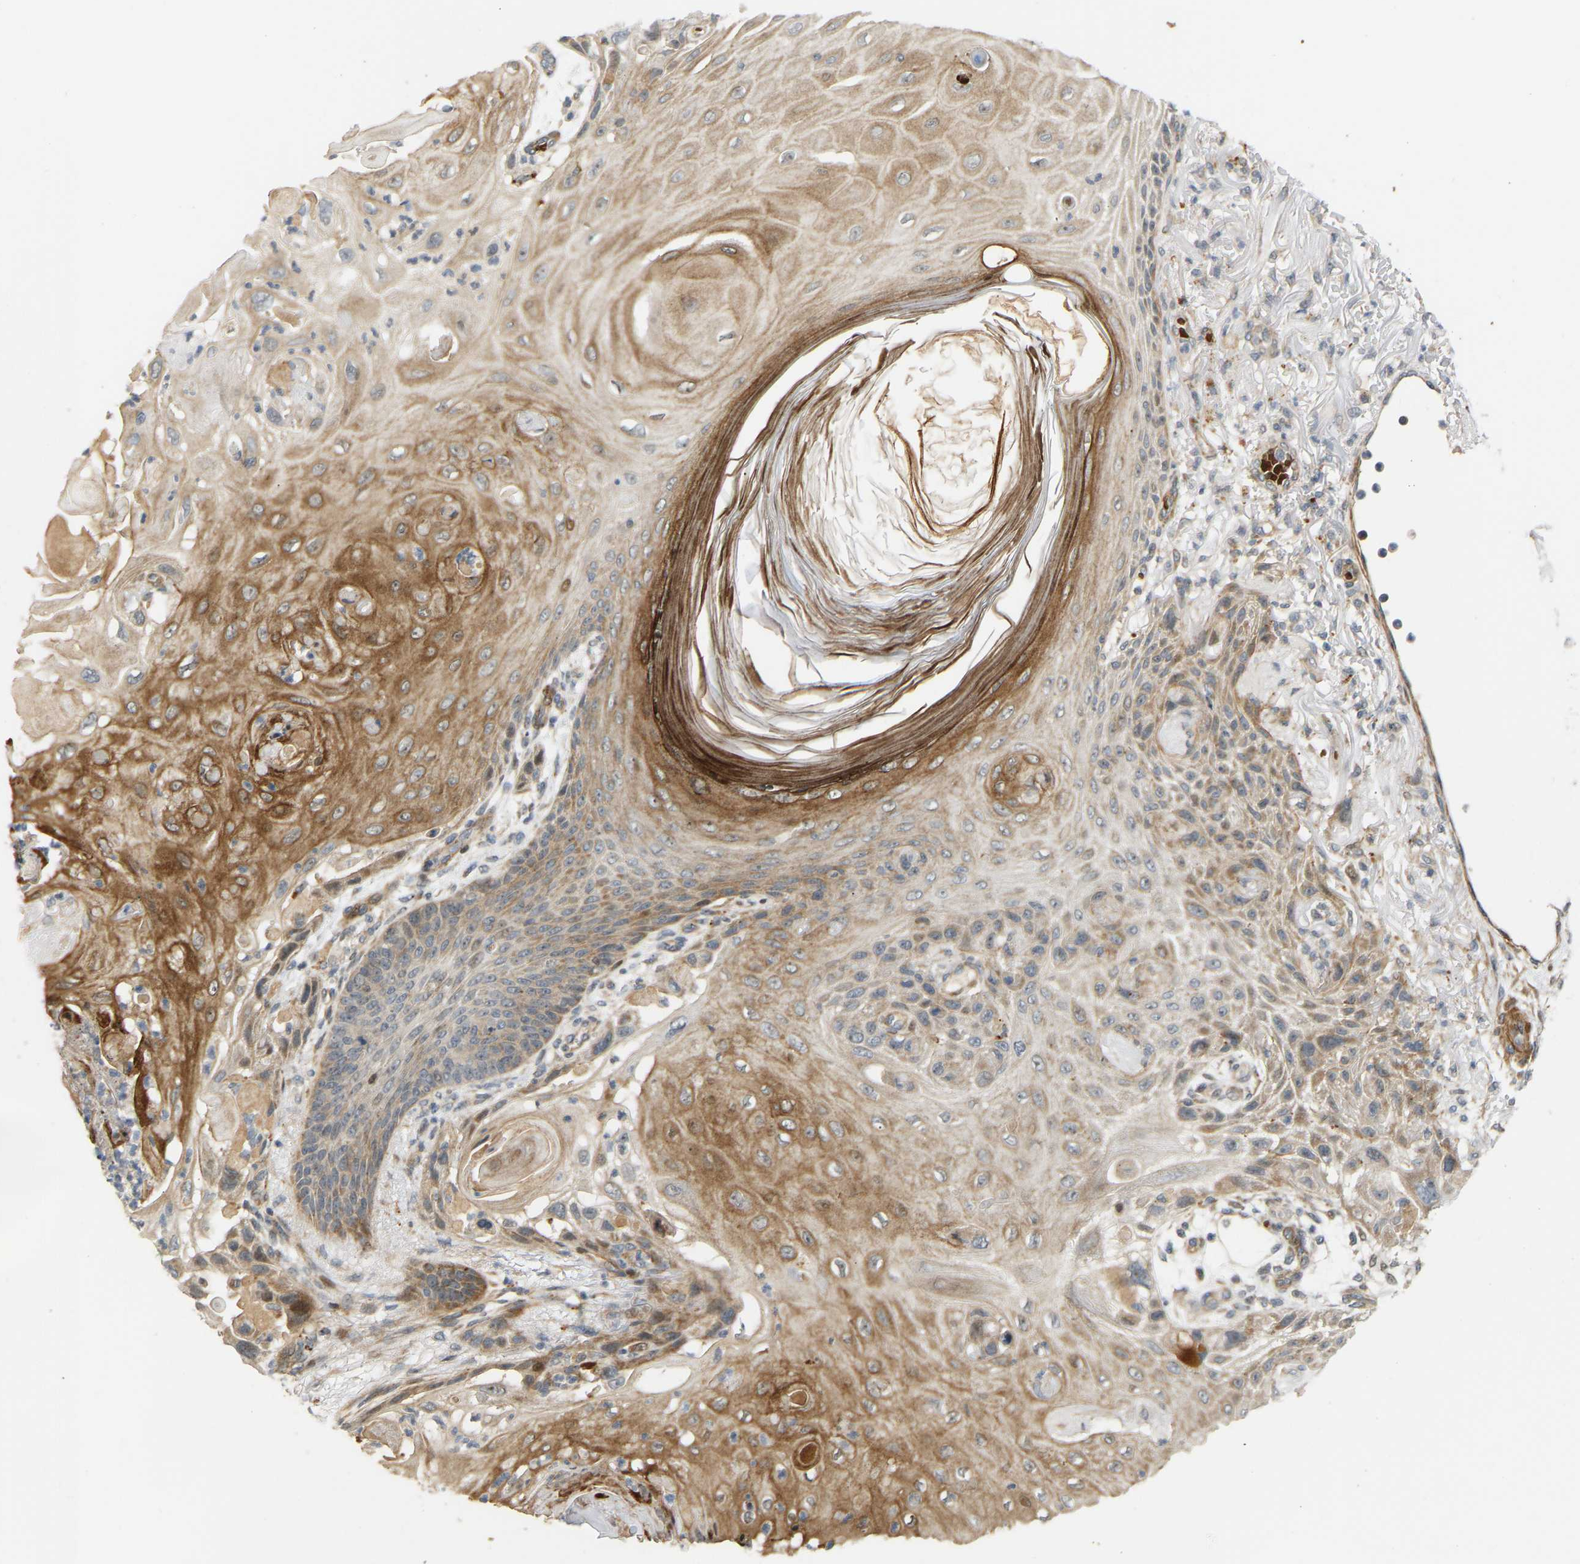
{"staining": {"intensity": "moderate", "quantity": ">75%", "location": "cytoplasmic/membranous"}, "tissue": "skin cancer", "cell_type": "Tumor cells", "image_type": "cancer", "snomed": [{"axis": "morphology", "description": "Squamous cell carcinoma, NOS"}, {"axis": "topography", "description": "Skin"}], "caption": "Skin cancer (squamous cell carcinoma) was stained to show a protein in brown. There is medium levels of moderate cytoplasmic/membranous positivity in approximately >75% of tumor cells.", "gene": "POGLUT2", "patient": {"sex": "female", "age": 77}}